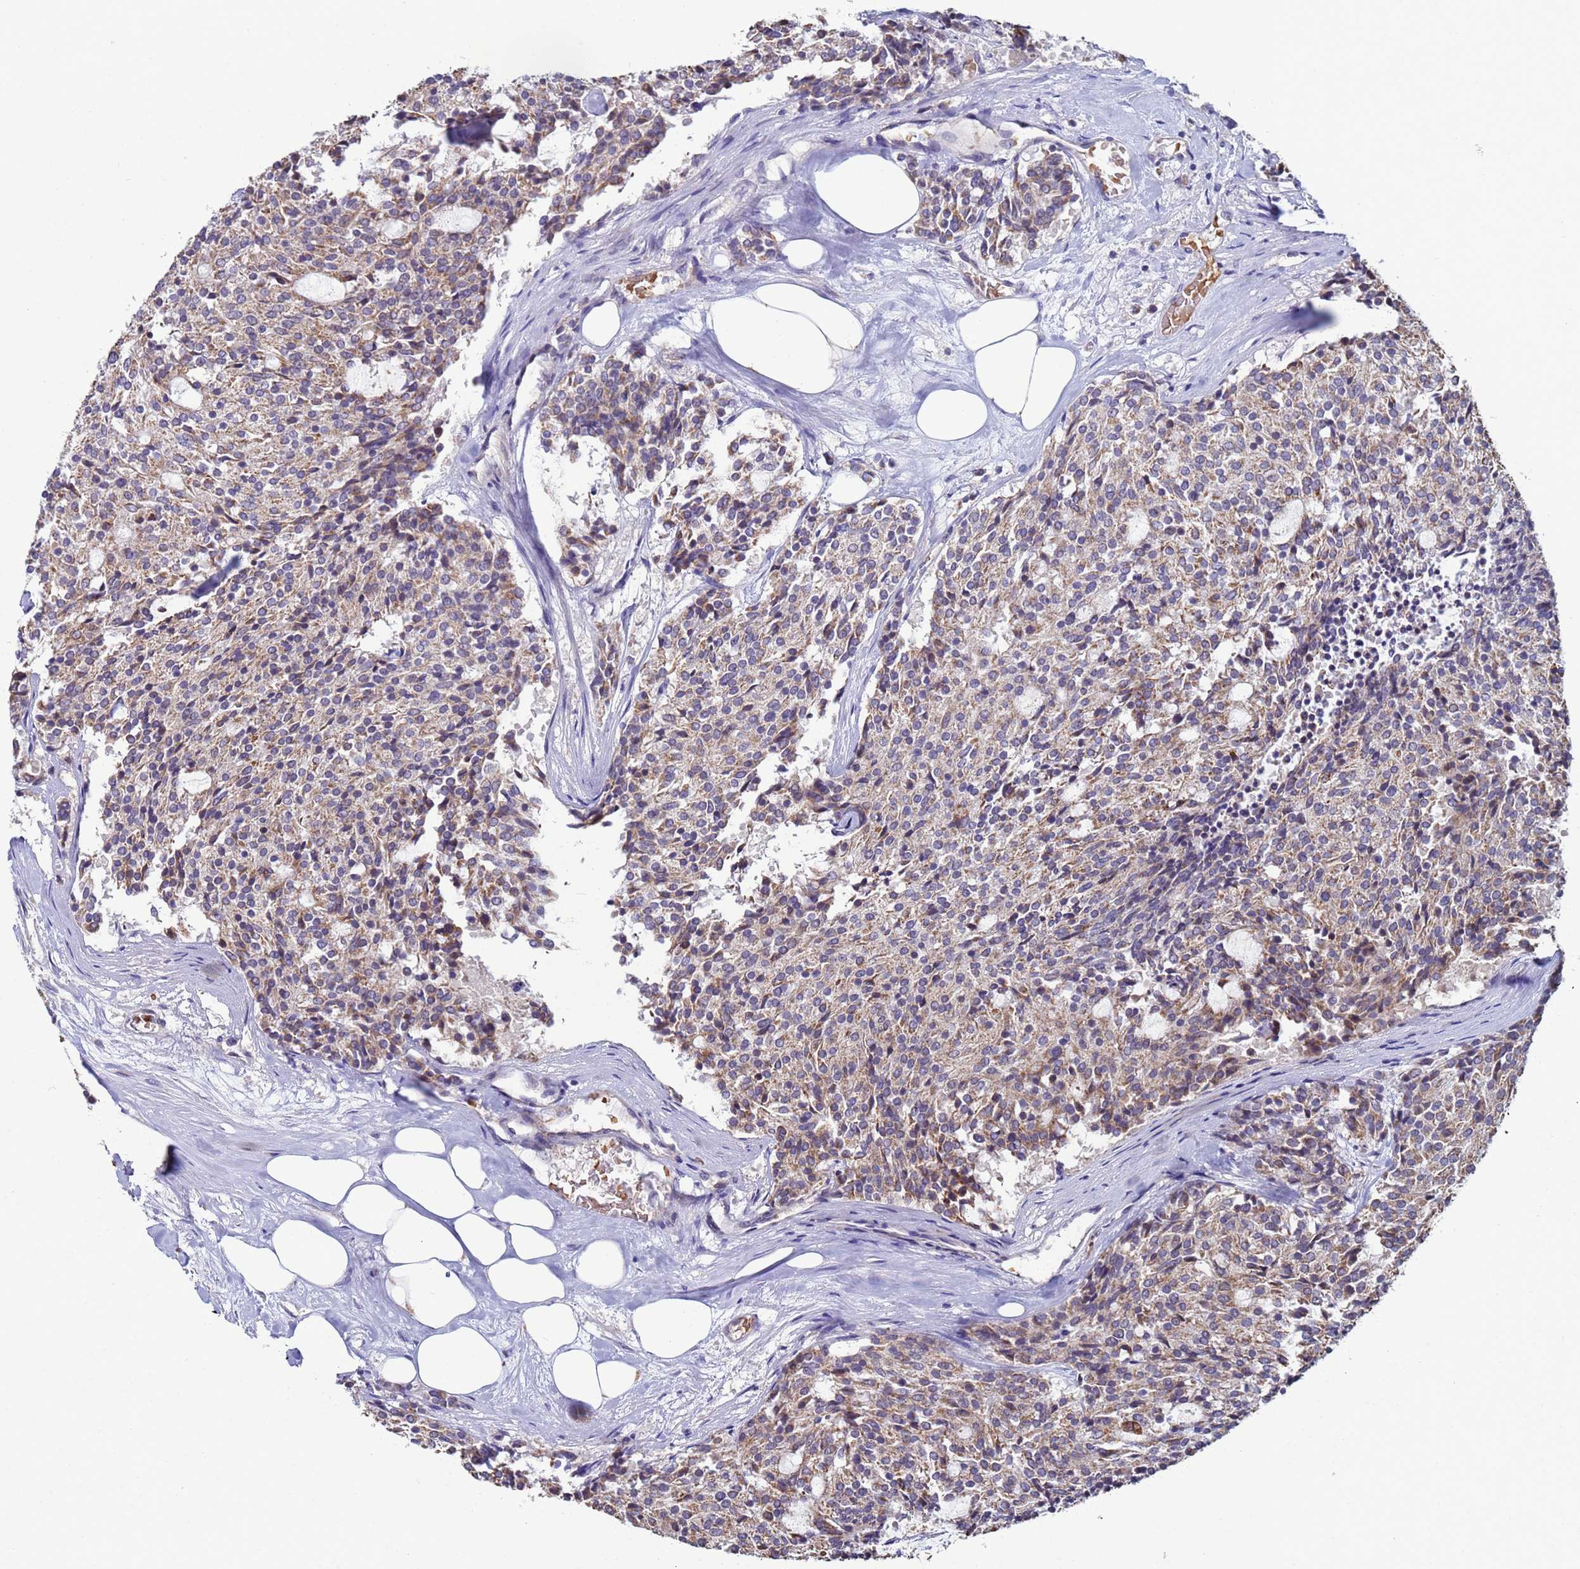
{"staining": {"intensity": "weak", "quantity": "25%-75%", "location": "cytoplasmic/membranous"}, "tissue": "carcinoid", "cell_type": "Tumor cells", "image_type": "cancer", "snomed": [{"axis": "morphology", "description": "Carcinoid, malignant, NOS"}, {"axis": "topography", "description": "Pancreas"}], "caption": "IHC (DAB) staining of human carcinoid (malignant) exhibits weak cytoplasmic/membranous protein staining in approximately 25%-75% of tumor cells.", "gene": "CLHC1", "patient": {"sex": "female", "age": 54}}